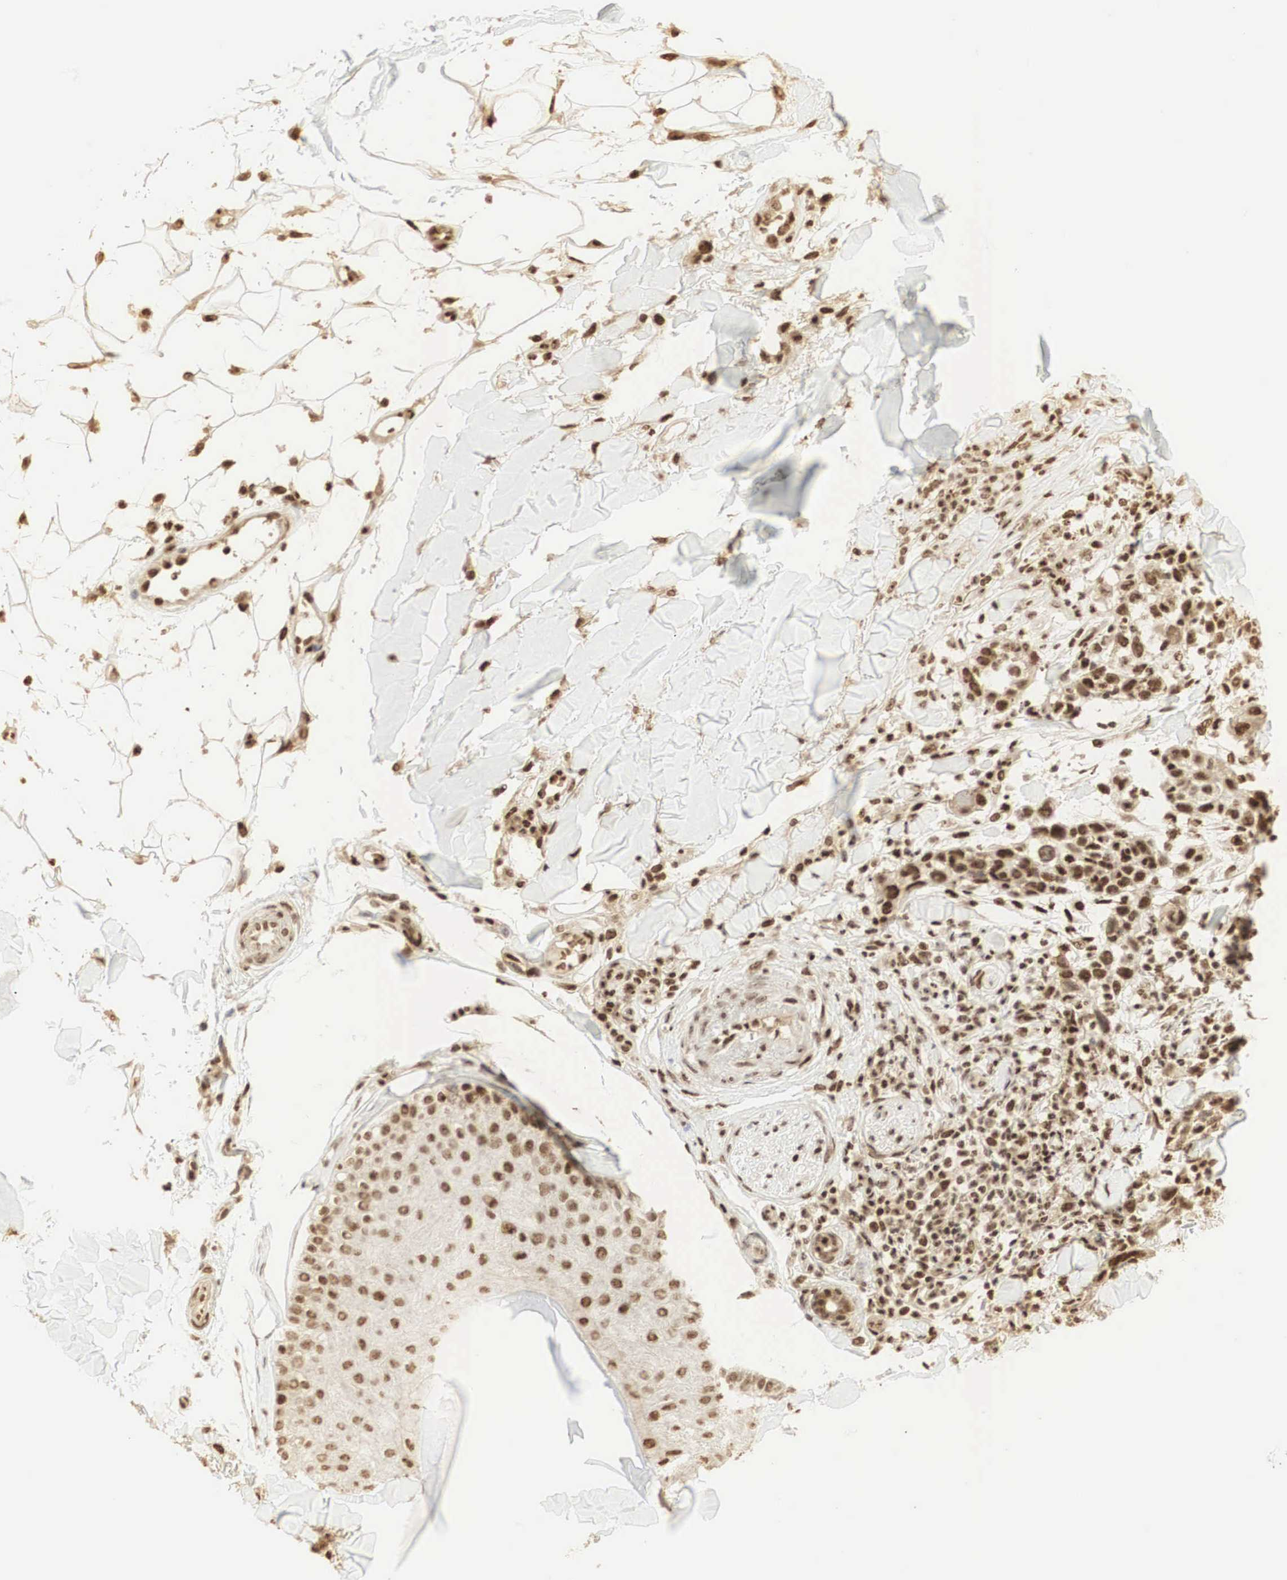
{"staining": {"intensity": "moderate", "quantity": ">75%", "location": "cytoplasmic/membranous,nuclear"}, "tissue": "skin cancer", "cell_type": "Tumor cells", "image_type": "cancer", "snomed": [{"axis": "morphology", "description": "Squamous cell carcinoma, NOS"}, {"axis": "topography", "description": "Skin"}], "caption": "Skin cancer tissue exhibits moderate cytoplasmic/membranous and nuclear staining in about >75% of tumor cells, visualized by immunohistochemistry.", "gene": "RNF113A", "patient": {"sex": "male", "age": 77}}